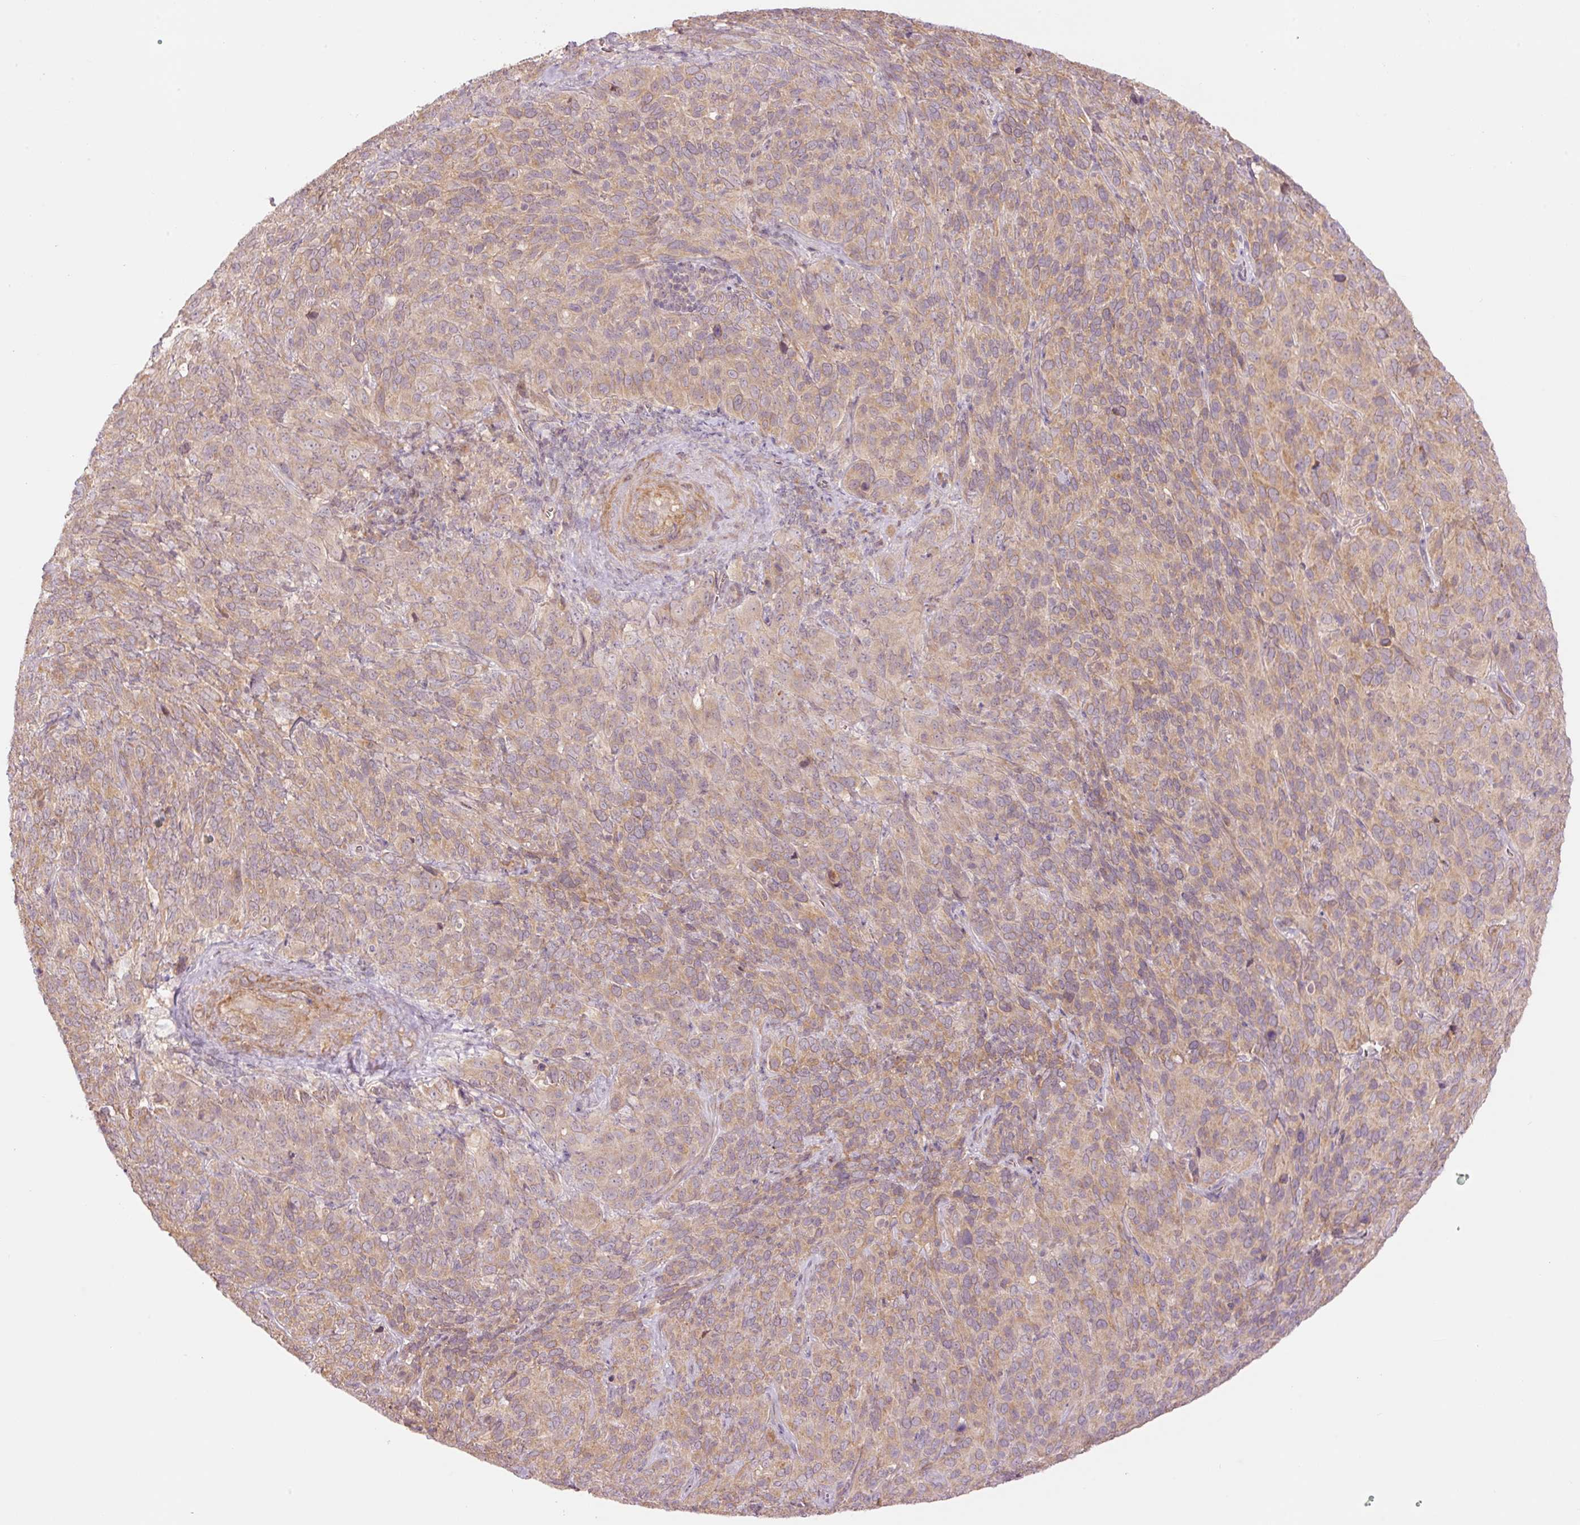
{"staining": {"intensity": "weak", "quantity": "25%-75%", "location": "cytoplasmic/membranous"}, "tissue": "cervical cancer", "cell_type": "Tumor cells", "image_type": "cancer", "snomed": [{"axis": "morphology", "description": "Normal tissue, NOS"}, {"axis": "morphology", "description": "Squamous cell carcinoma, NOS"}, {"axis": "topography", "description": "Cervix"}], "caption": "Immunohistochemical staining of cervical cancer displays low levels of weak cytoplasmic/membranous staining in about 25%-75% of tumor cells.", "gene": "SLC29A3", "patient": {"sex": "female", "age": 51}}